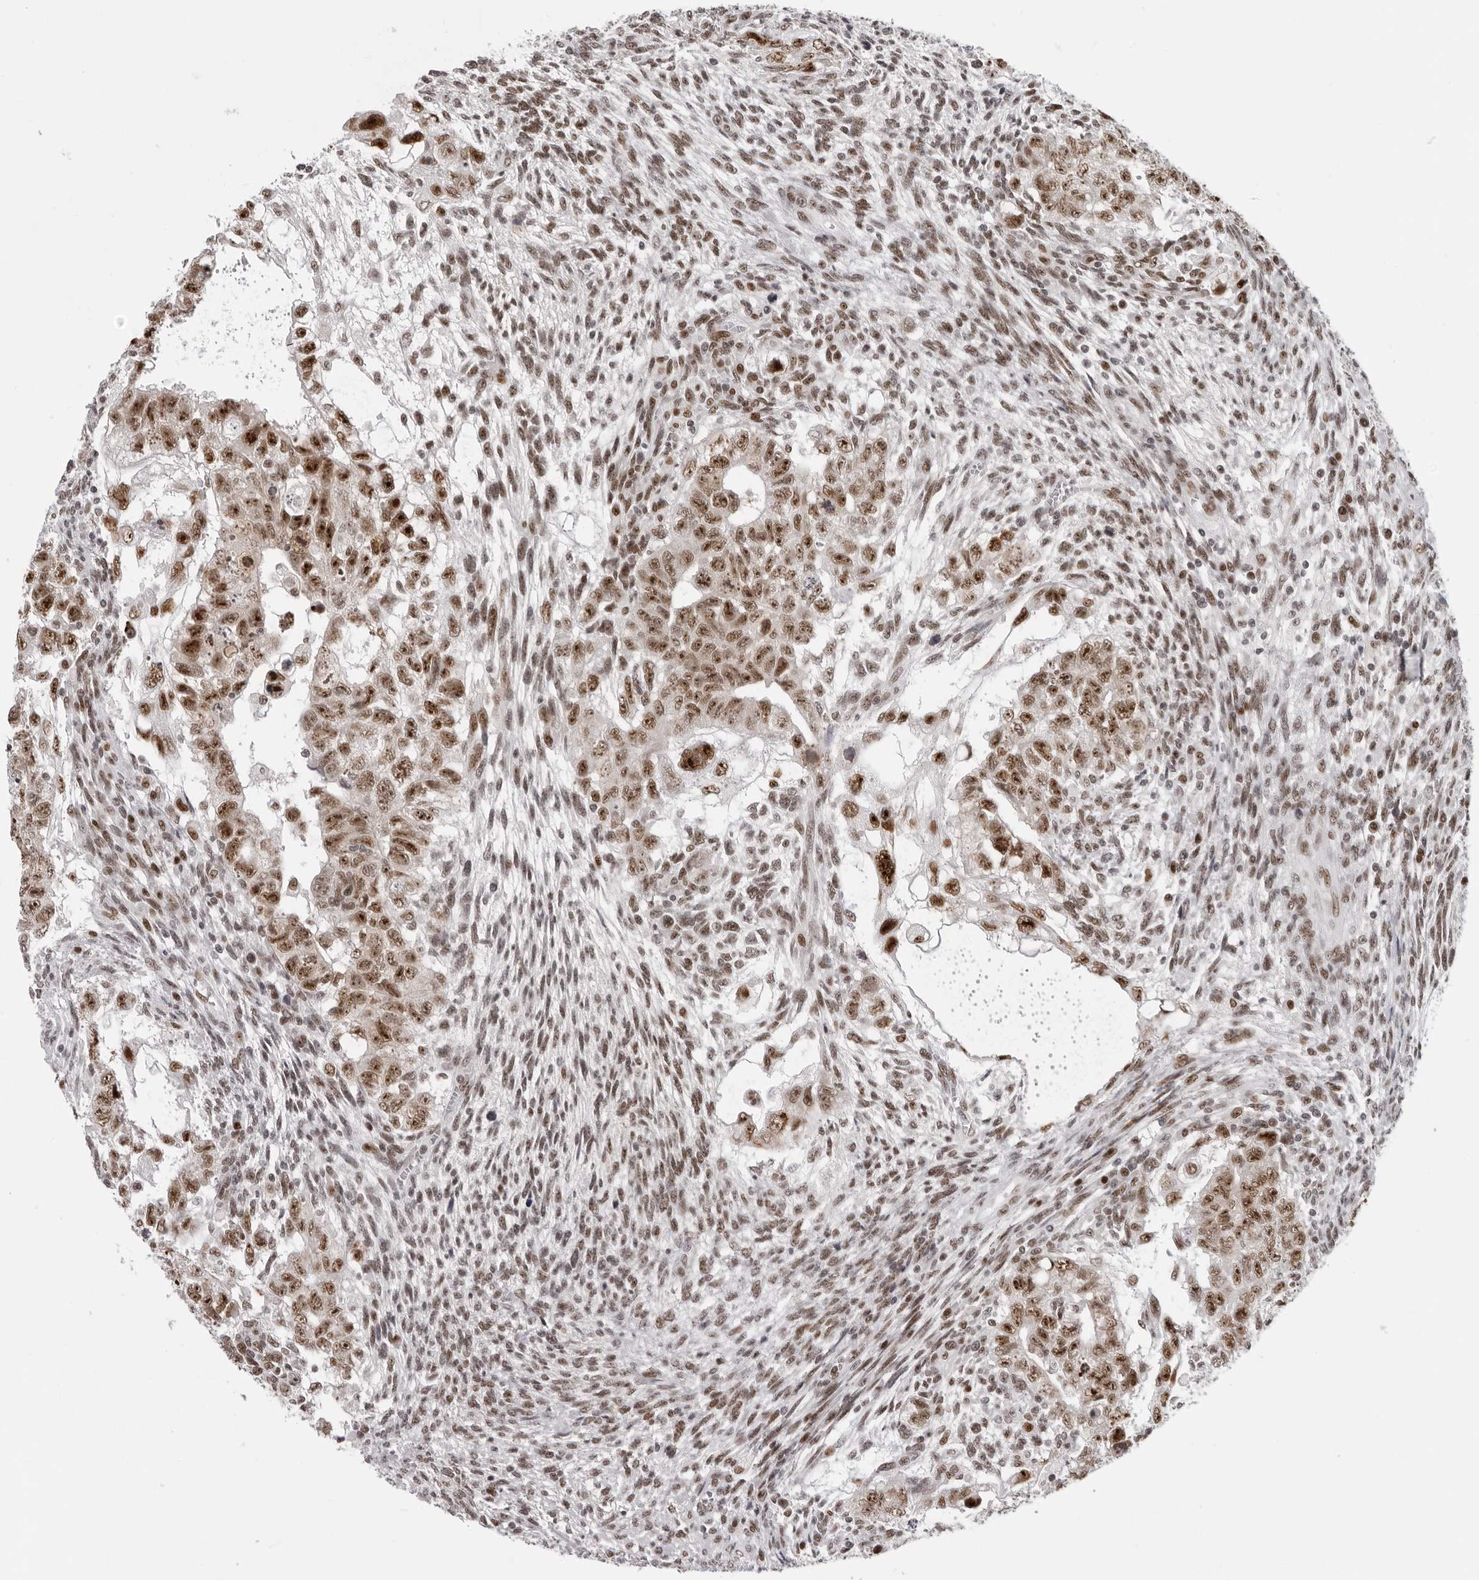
{"staining": {"intensity": "moderate", "quantity": ">75%", "location": "nuclear"}, "tissue": "testis cancer", "cell_type": "Tumor cells", "image_type": "cancer", "snomed": [{"axis": "morphology", "description": "Carcinoma, Embryonal, NOS"}, {"axis": "topography", "description": "Testis"}], "caption": "Approximately >75% of tumor cells in testis cancer reveal moderate nuclear protein expression as visualized by brown immunohistochemical staining.", "gene": "HEXIM2", "patient": {"sex": "male", "age": 37}}